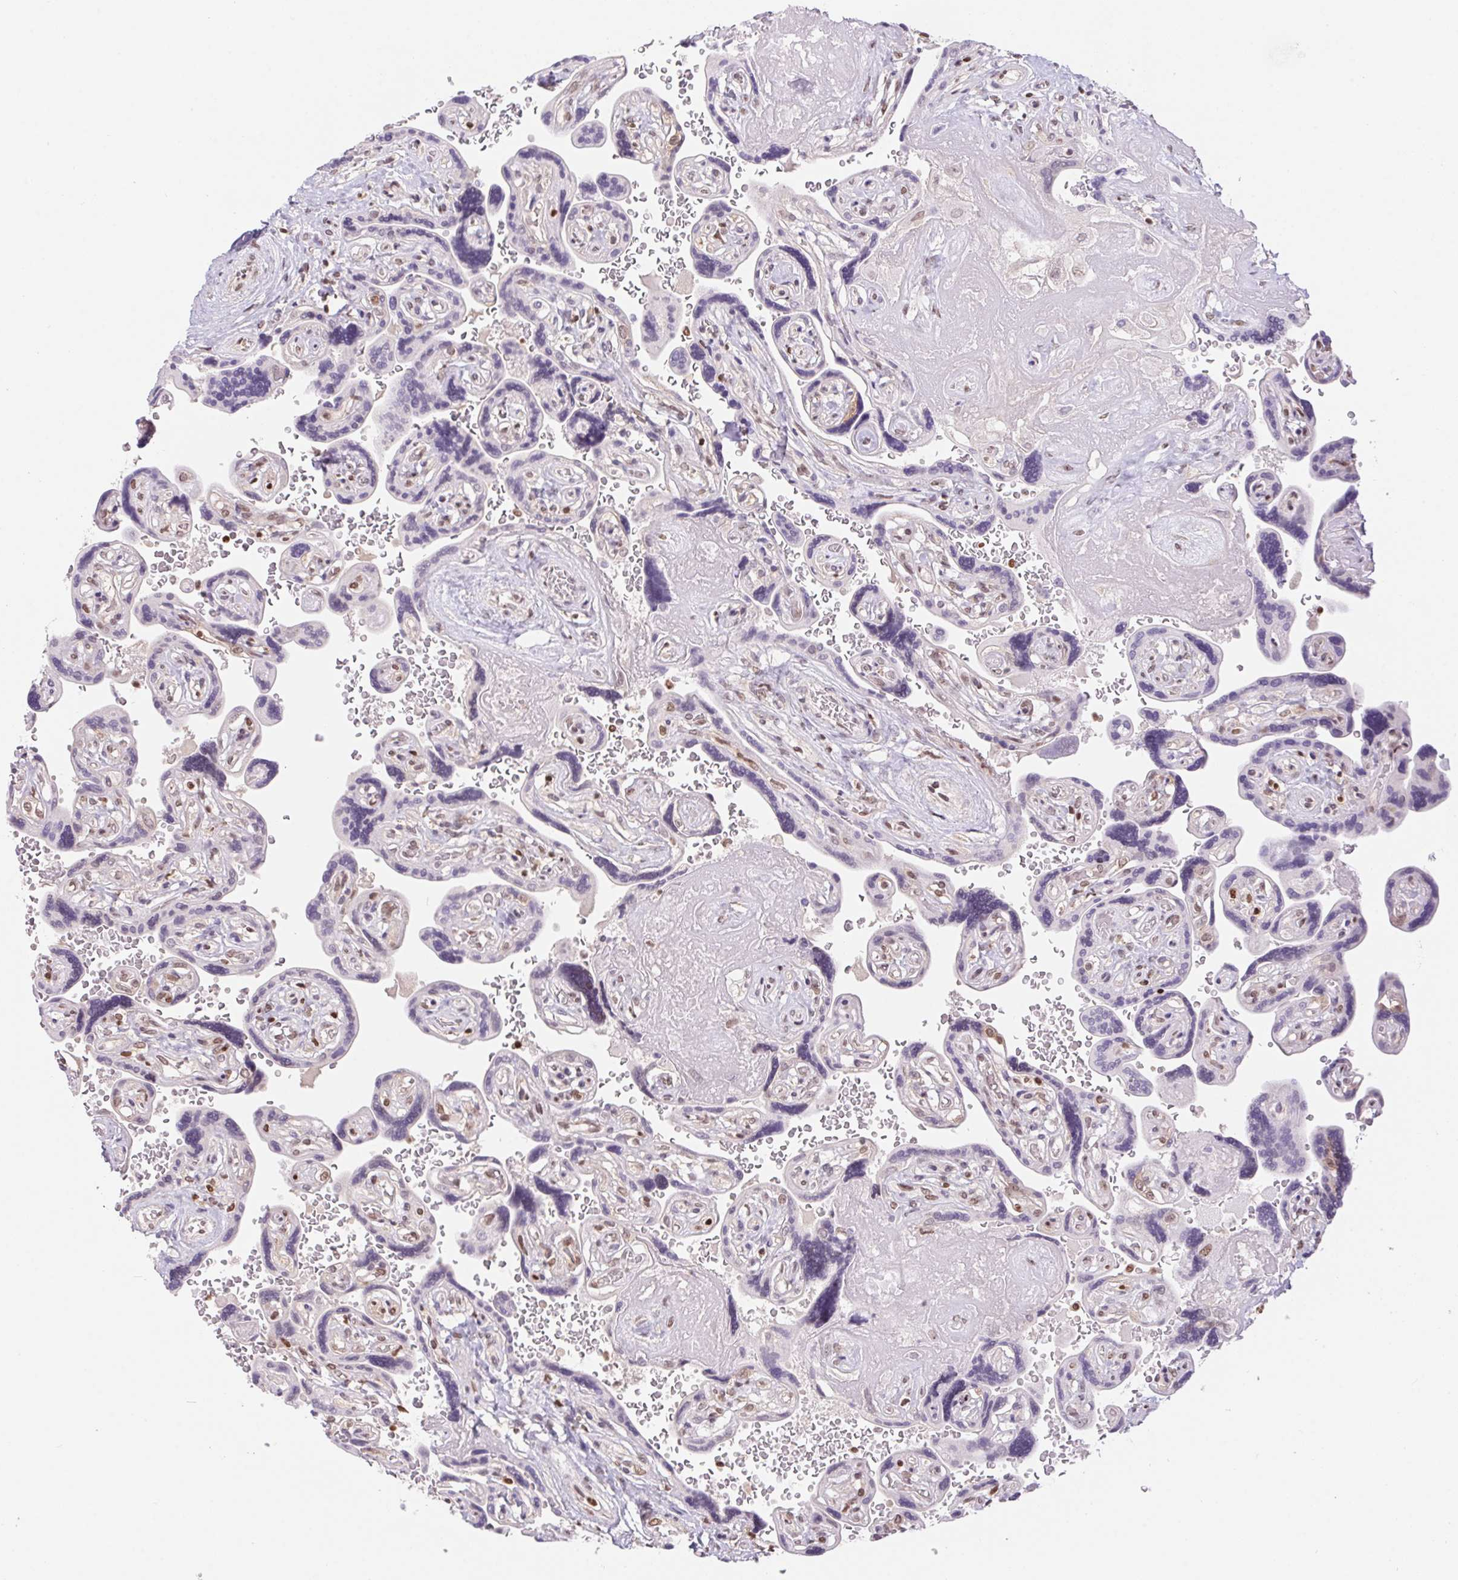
{"staining": {"intensity": "moderate", "quantity": ">75%", "location": "cytoplasmic/membranous,nuclear"}, "tissue": "placenta", "cell_type": "Decidual cells", "image_type": "normal", "snomed": [{"axis": "morphology", "description": "Normal tissue, NOS"}, {"axis": "topography", "description": "Placenta"}], "caption": "Approximately >75% of decidual cells in unremarkable placenta demonstrate moderate cytoplasmic/membranous,nuclear protein staining as visualized by brown immunohistochemical staining.", "gene": "POLD3", "patient": {"sex": "female", "age": 32}}